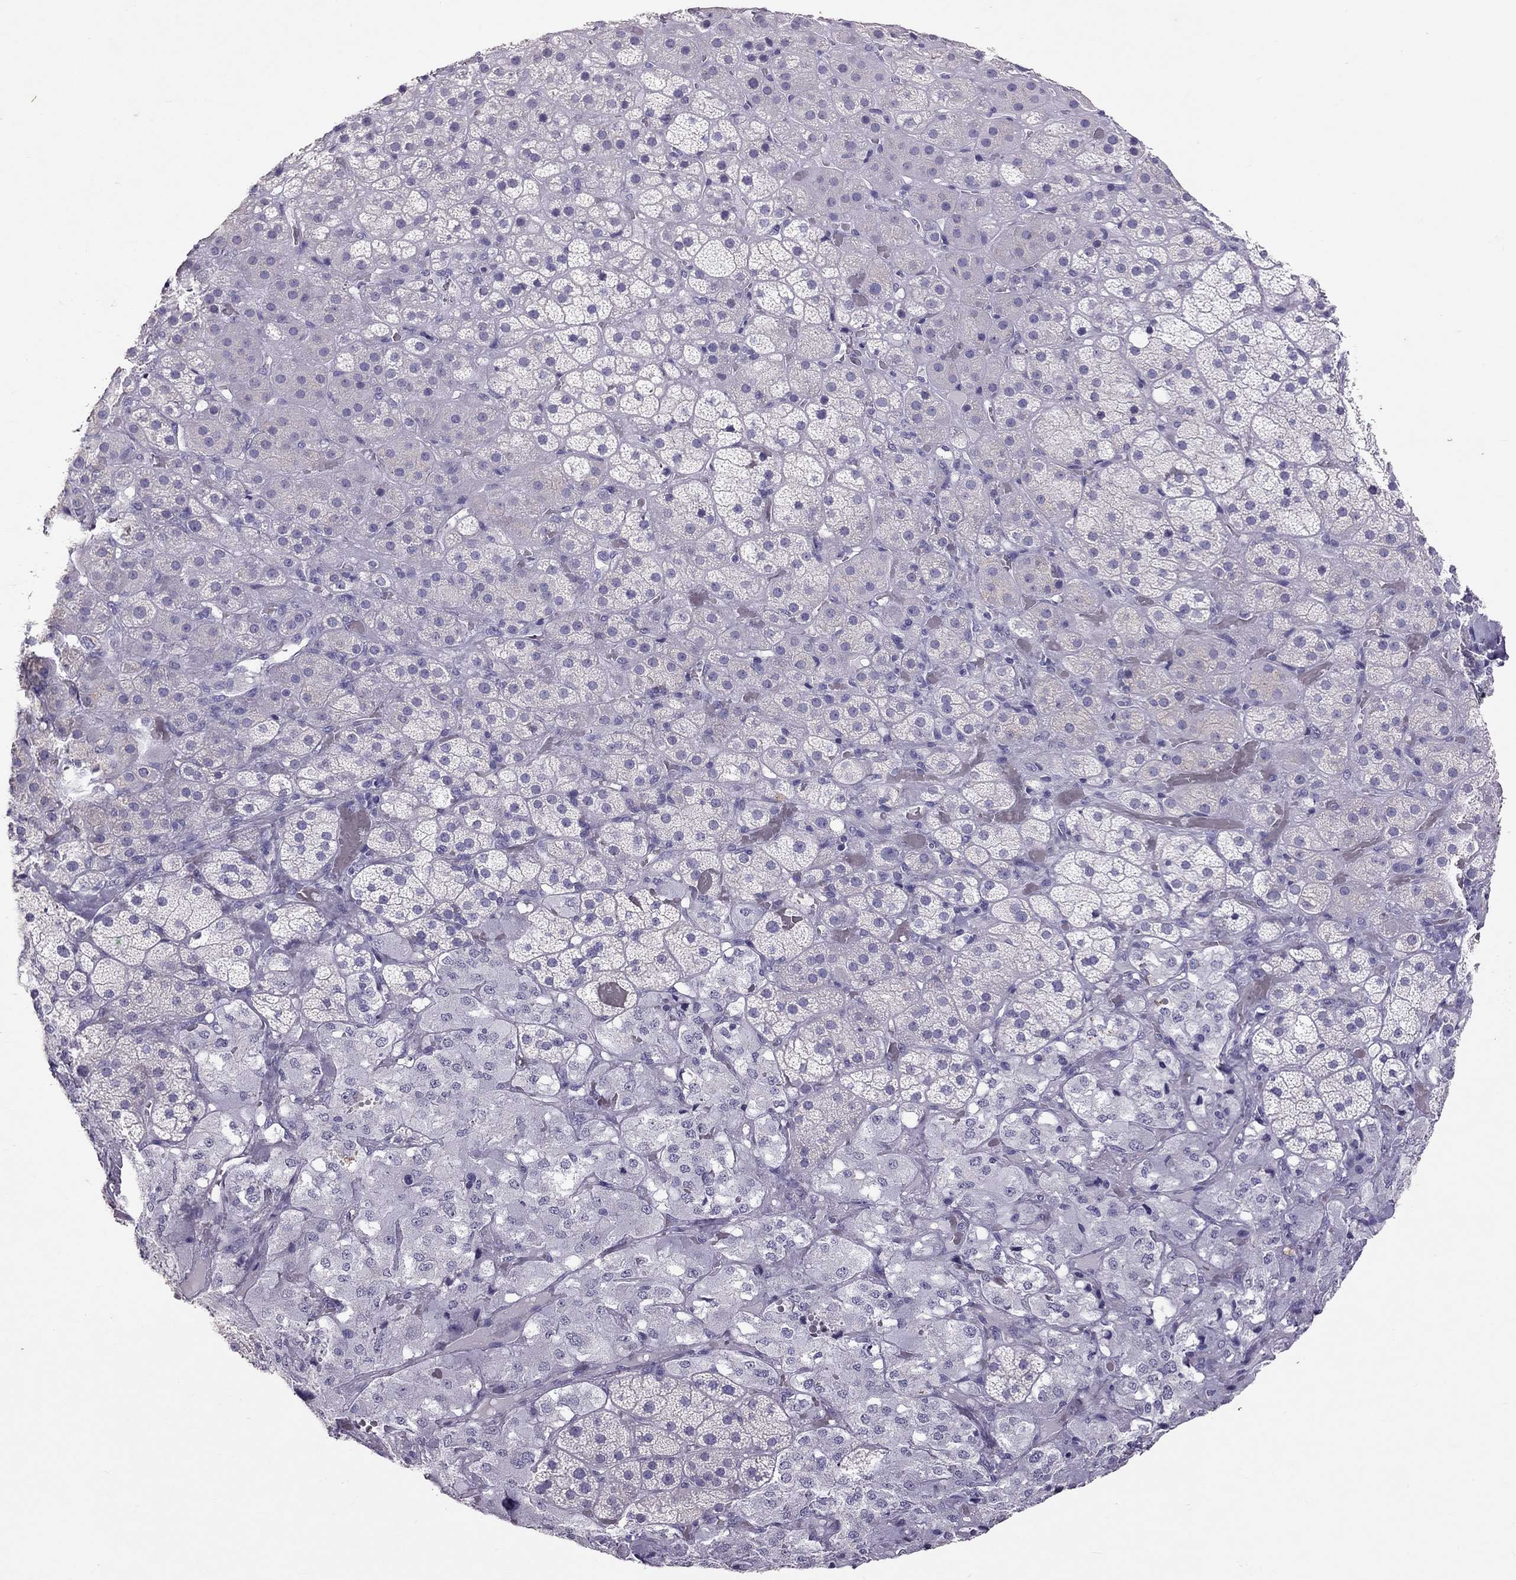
{"staining": {"intensity": "negative", "quantity": "none", "location": "none"}, "tissue": "adrenal gland", "cell_type": "Glandular cells", "image_type": "normal", "snomed": [{"axis": "morphology", "description": "Normal tissue, NOS"}, {"axis": "topography", "description": "Adrenal gland"}], "caption": "High magnification brightfield microscopy of normal adrenal gland stained with DAB (brown) and counterstained with hematoxylin (blue): glandular cells show no significant positivity. (Immunohistochemistry (ihc), brightfield microscopy, high magnification).", "gene": "PSMB11", "patient": {"sex": "male", "age": 57}}